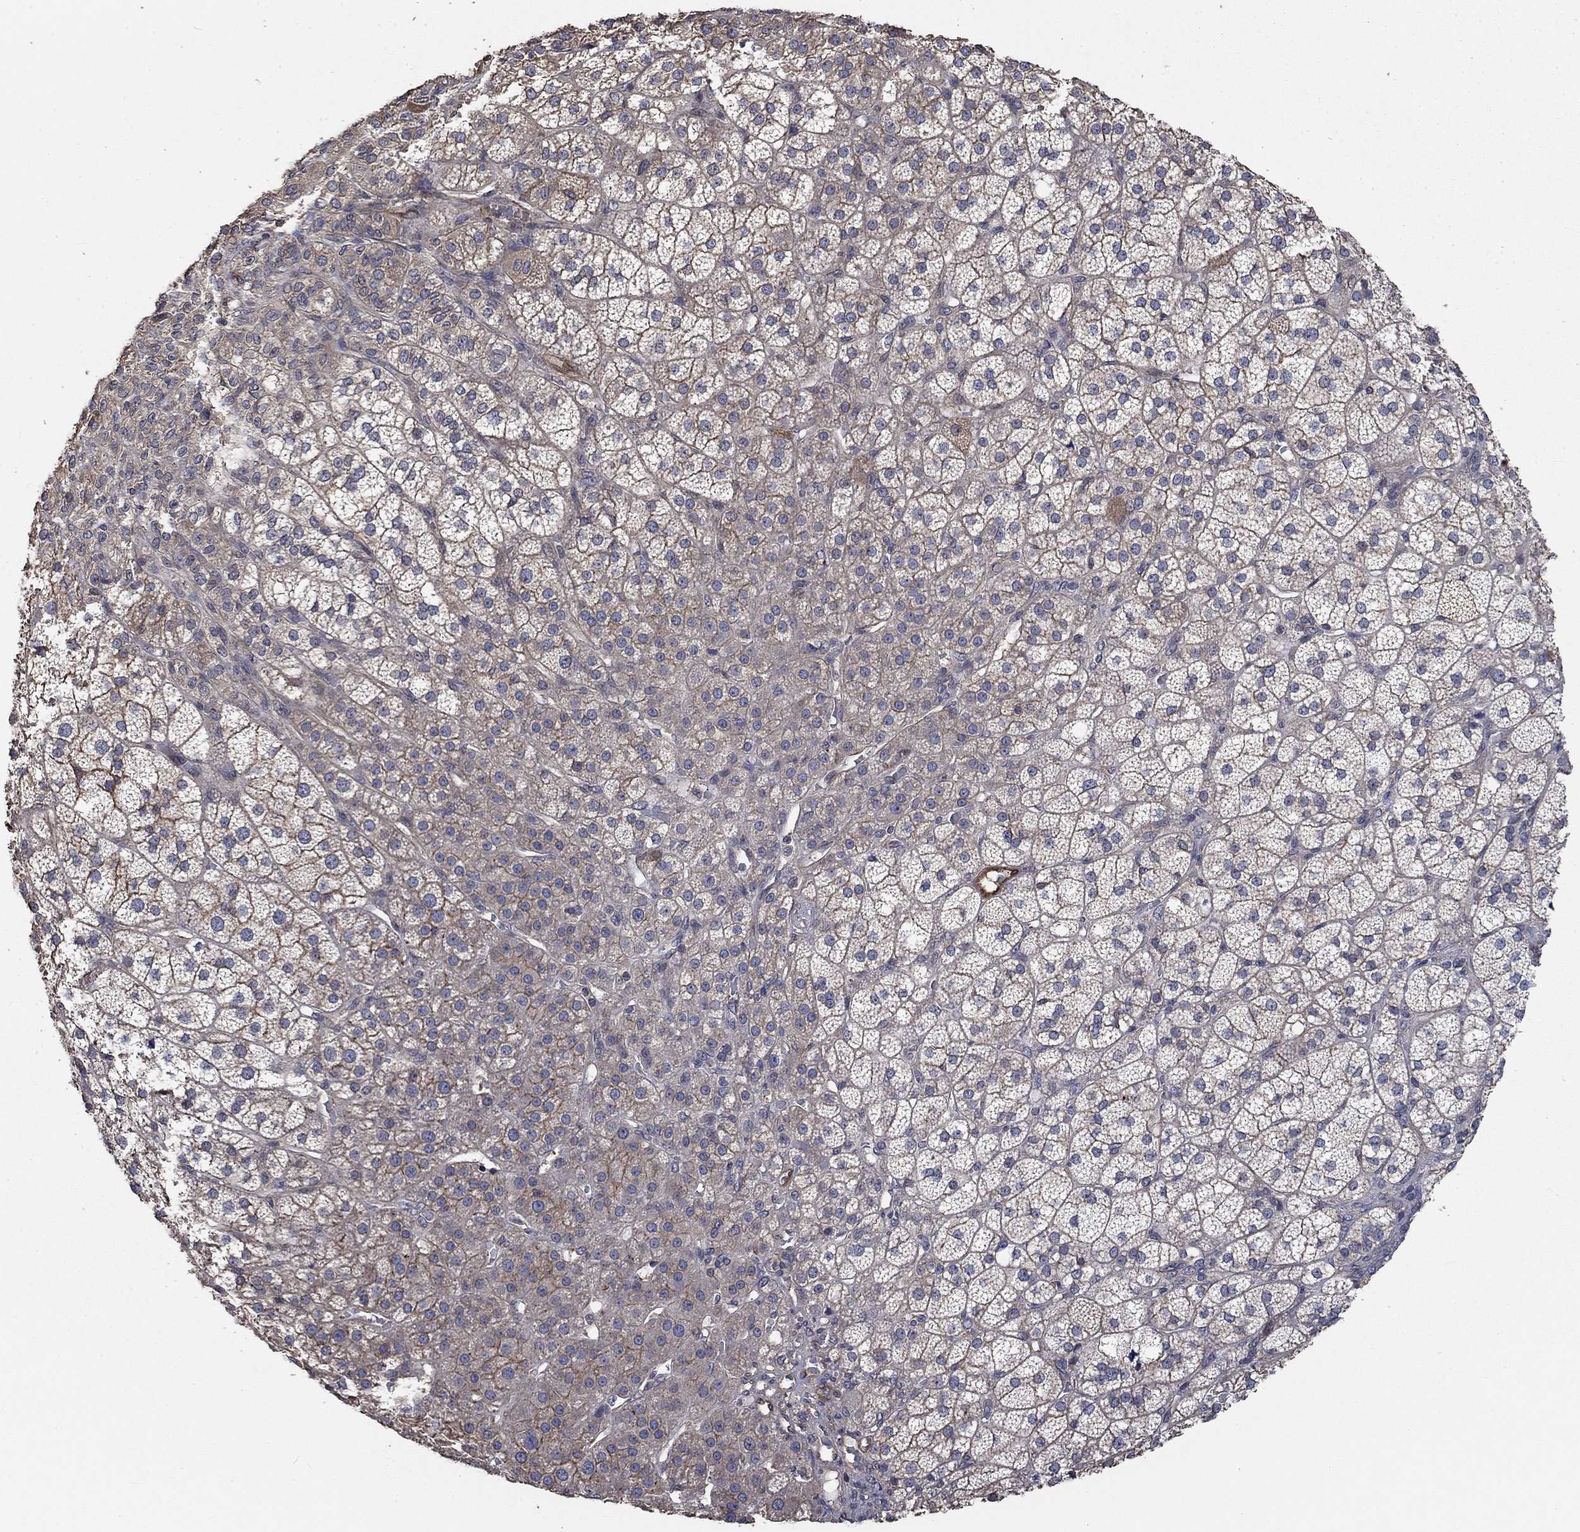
{"staining": {"intensity": "moderate", "quantity": "<25%", "location": "cytoplasmic/membranous"}, "tissue": "adrenal gland", "cell_type": "Glandular cells", "image_type": "normal", "snomed": [{"axis": "morphology", "description": "Normal tissue, NOS"}, {"axis": "topography", "description": "Adrenal gland"}], "caption": "Adrenal gland stained with a brown dye displays moderate cytoplasmic/membranous positive expression in about <25% of glandular cells.", "gene": "PDE3A", "patient": {"sex": "female", "age": 60}}